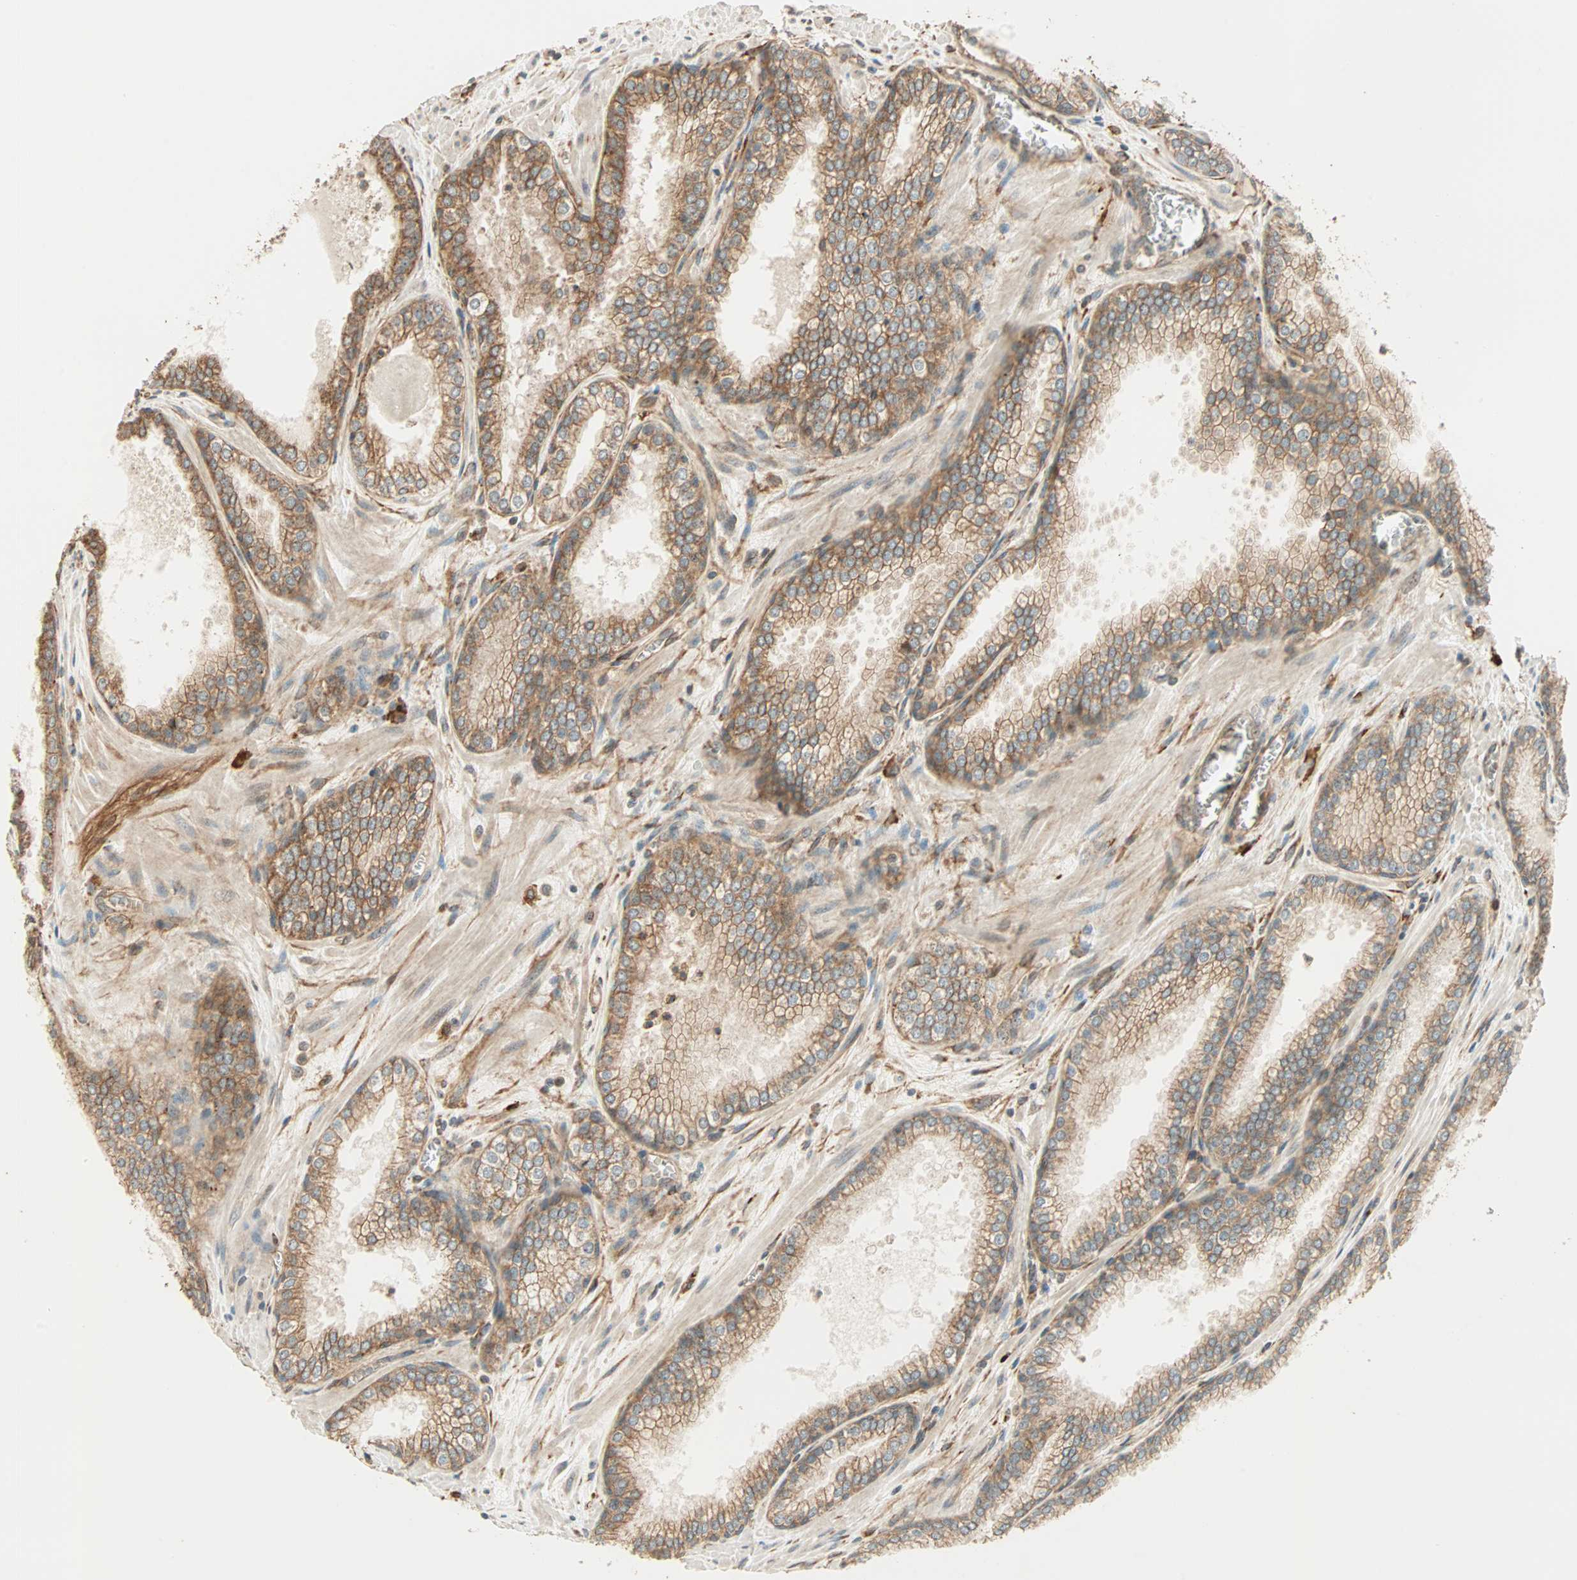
{"staining": {"intensity": "moderate", "quantity": ">75%", "location": "cytoplasmic/membranous"}, "tissue": "prostate cancer", "cell_type": "Tumor cells", "image_type": "cancer", "snomed": [{"axis": "morphology", "description": "Adenocarcinoma, Low grade"}, {"axis": "topography", "description": "Prostate"}], "caption": "Brown immunohistochemical staining in human prostate cancer (adenocarcinoma (low-grade)) displays moderate cytoplasmic/membranous staining in approximately >75% of tumor cells.", "gene": "P4HA1", "patient": {"sex": "male", "age": 60}}